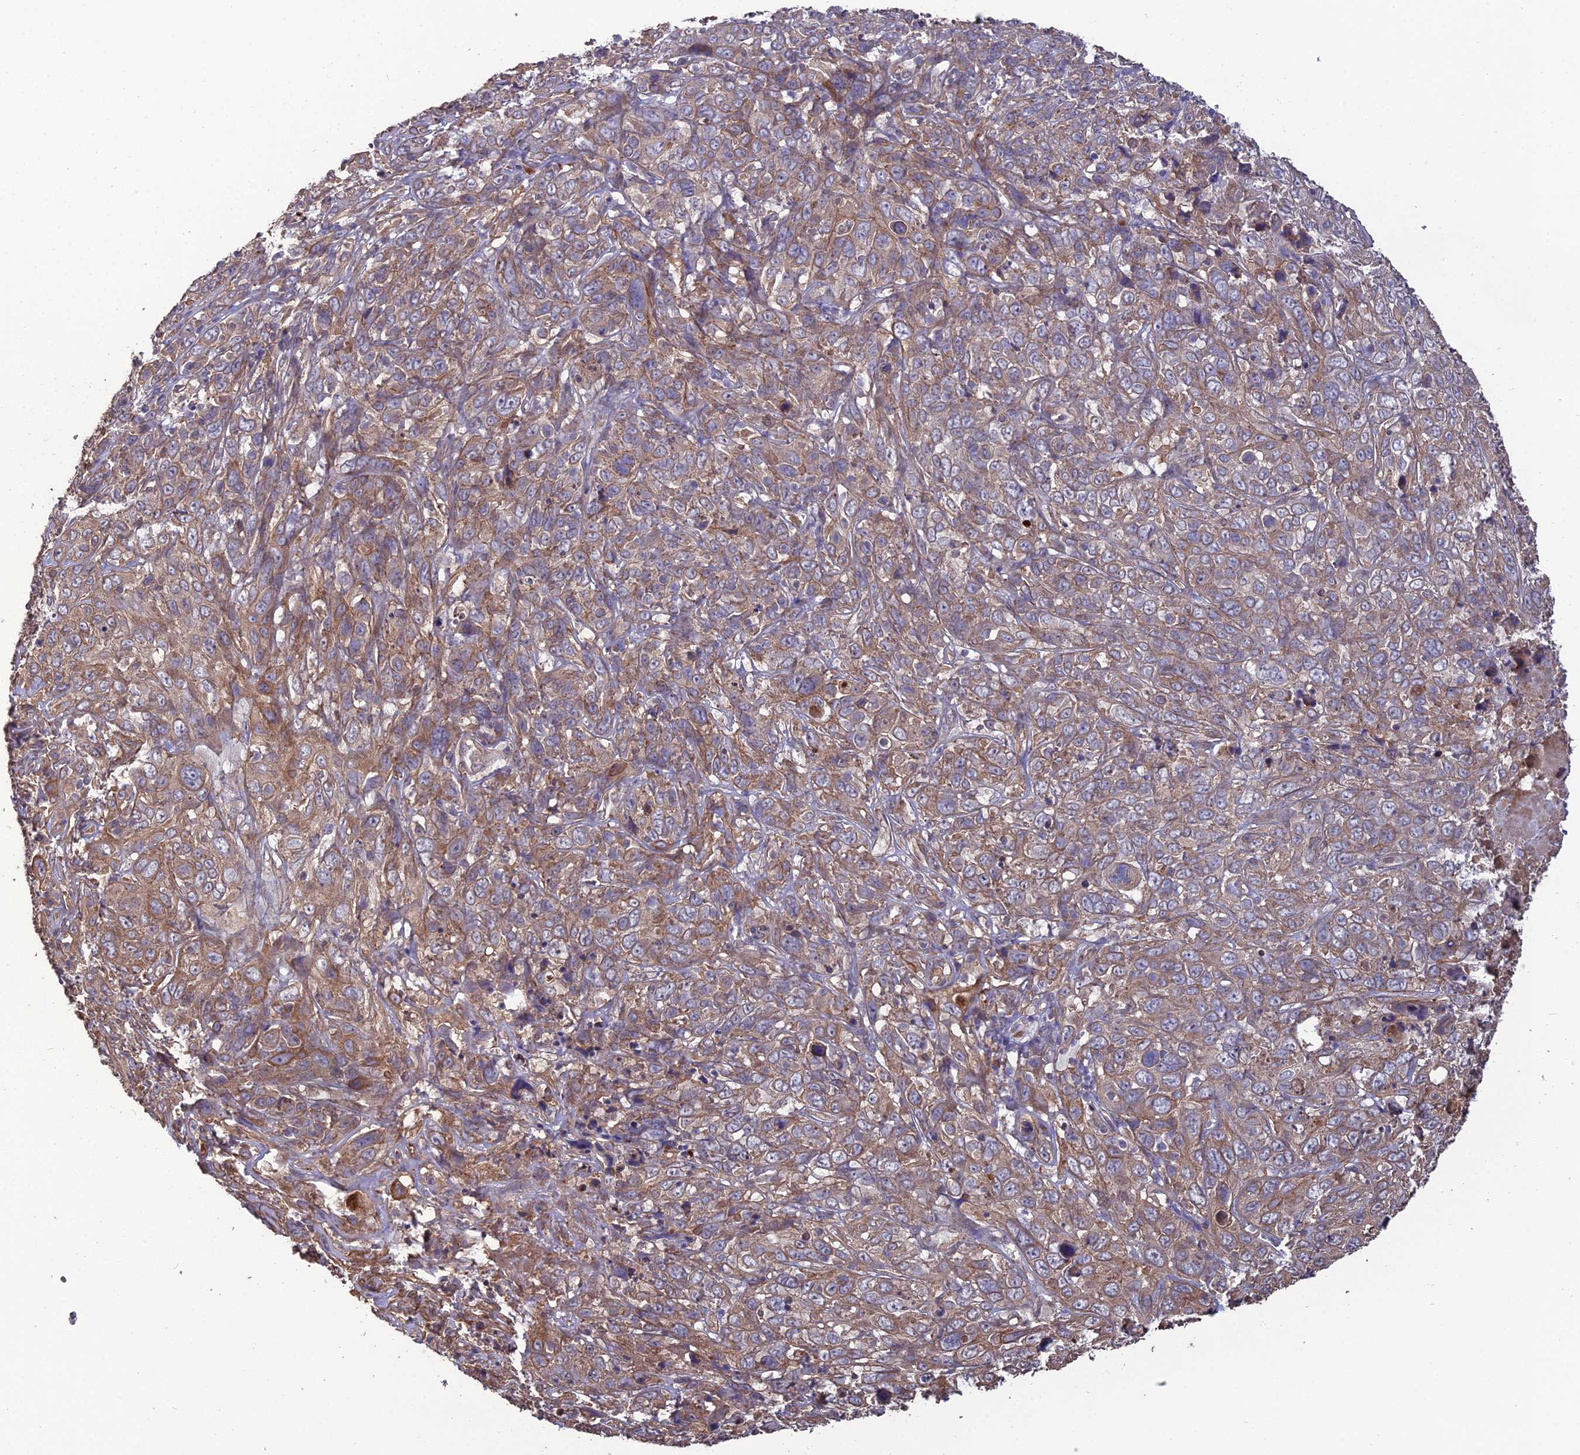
{"staining": {"intensity": "moderate", "quantity": "<25%", "location": "cytoplasmic/membranous"}, "tissue": "cervical cancer", "cell_type": "Tumor cells", "image_type": "cancer", "snomed": [{"axis": "morphology", "description": "Squamous cell carcinoma, NOS"}, {"axis": "topography", "description": "Cervix"}], "caption": "A high-resolution image shows immunohistochemistry (IHC) staining of cervical cancer (squamous cell carcinoma), which reveals moderate cytoplasmic/membranous staining in about <25% of tumor cells.", "gene": "ATP6V0A2", "patient": {"sex": "female", "age": 46}}